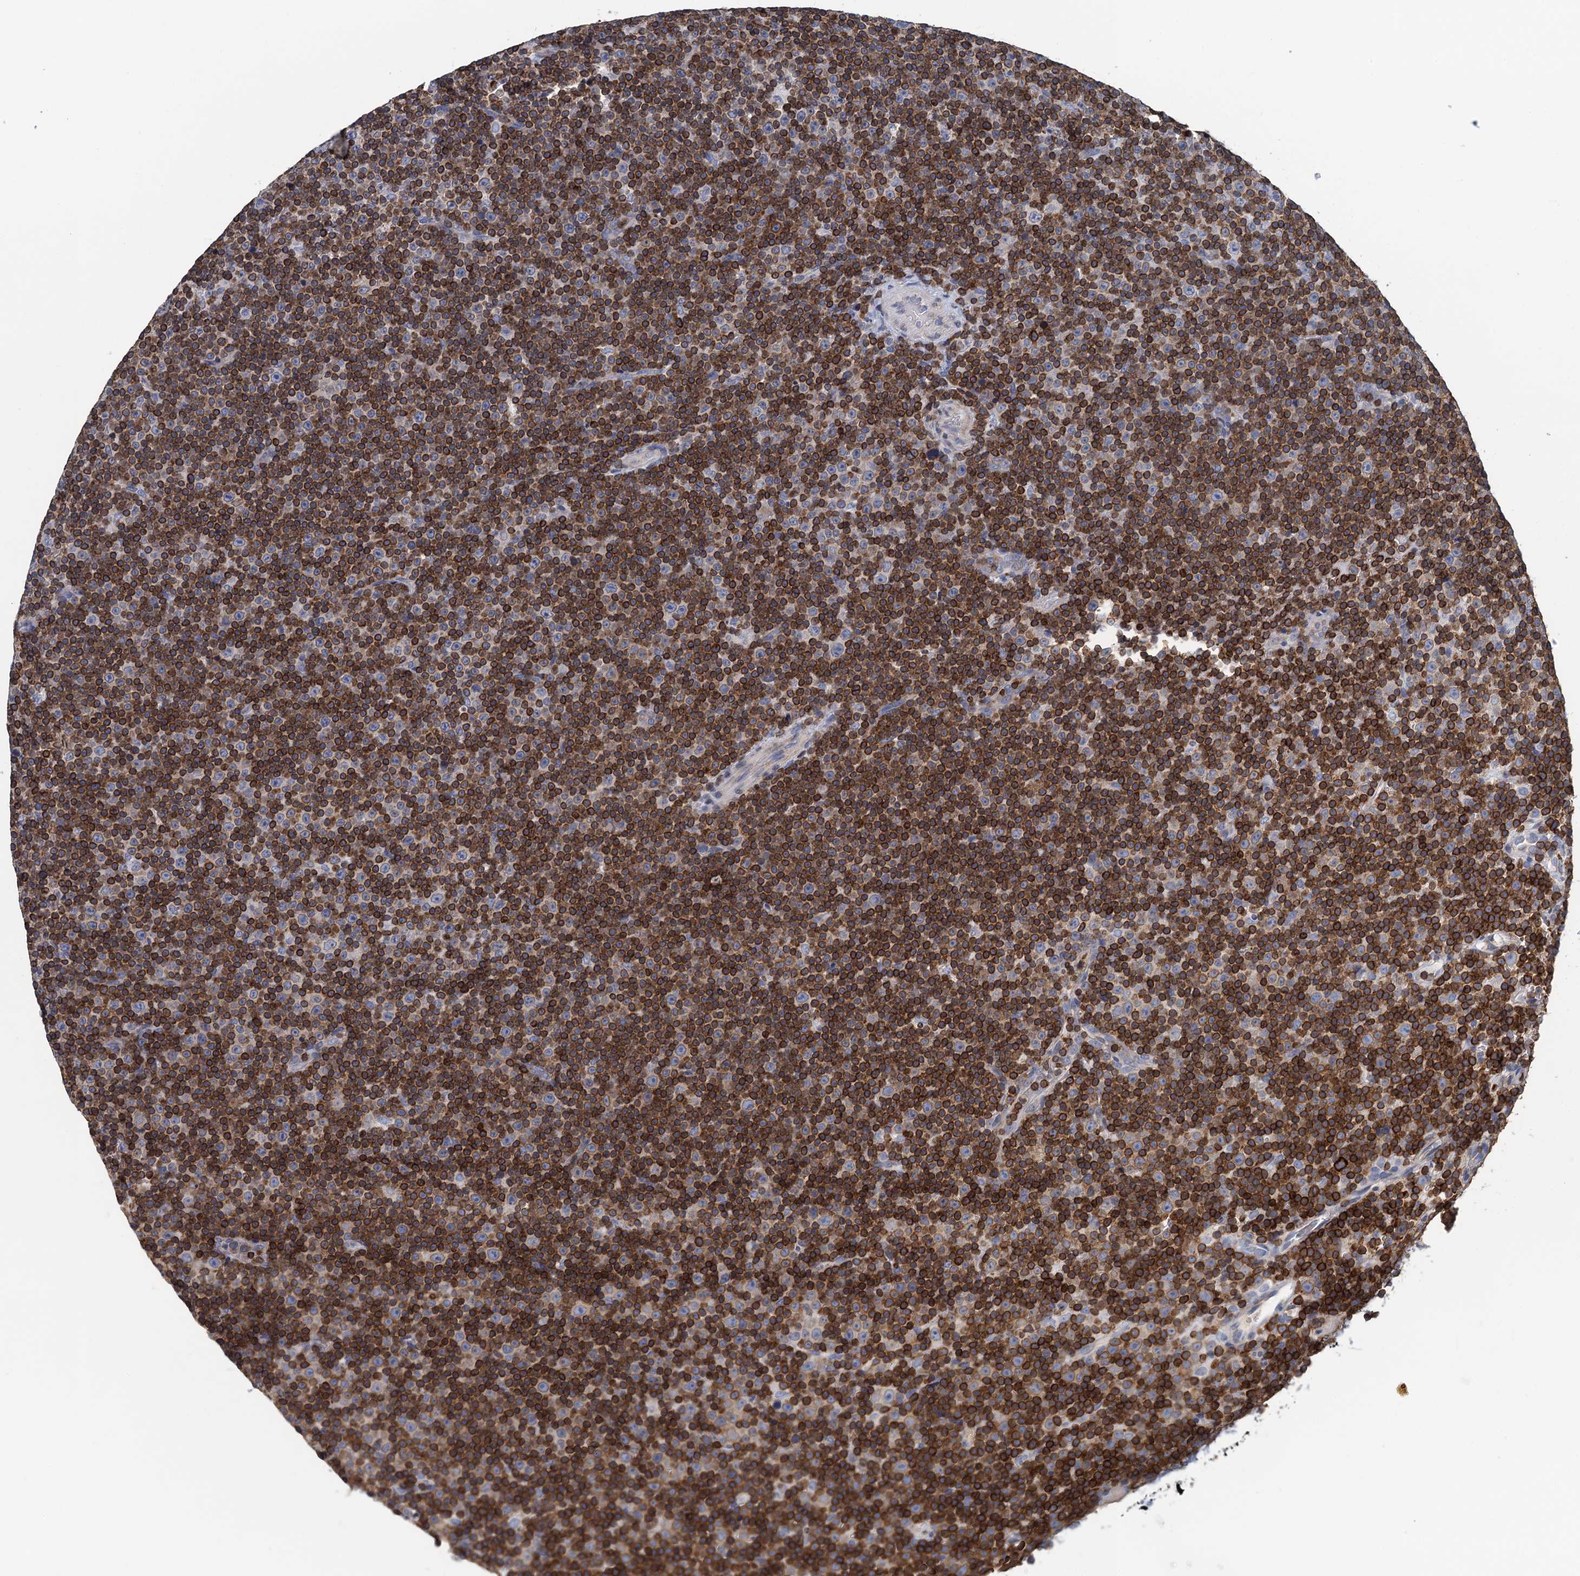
{"staining": {"intensity": "strong", "quantity": ">75%", "location": "cytoplasmic/membranous"}, "tissue": "lymphoma", "cell_type": "Tumor cells", "image_type": "cancer", "snomed": [{"axis": "morphology", "description": "Malignant lymphoma, non-Hodgkin's type, Low grade"}, {"axis": "topography", "description": "Lymph node"}], "caption": "Protein staining of malignant lymphoma, non-Hodgkin's type (low-grade) tissue demonstrates strong cytoplasmic/membranous positivity in approximately >75% of tumor cells.", "gene": "TRAF3IP3", "patient": {"sex": "female", "age": 67}}